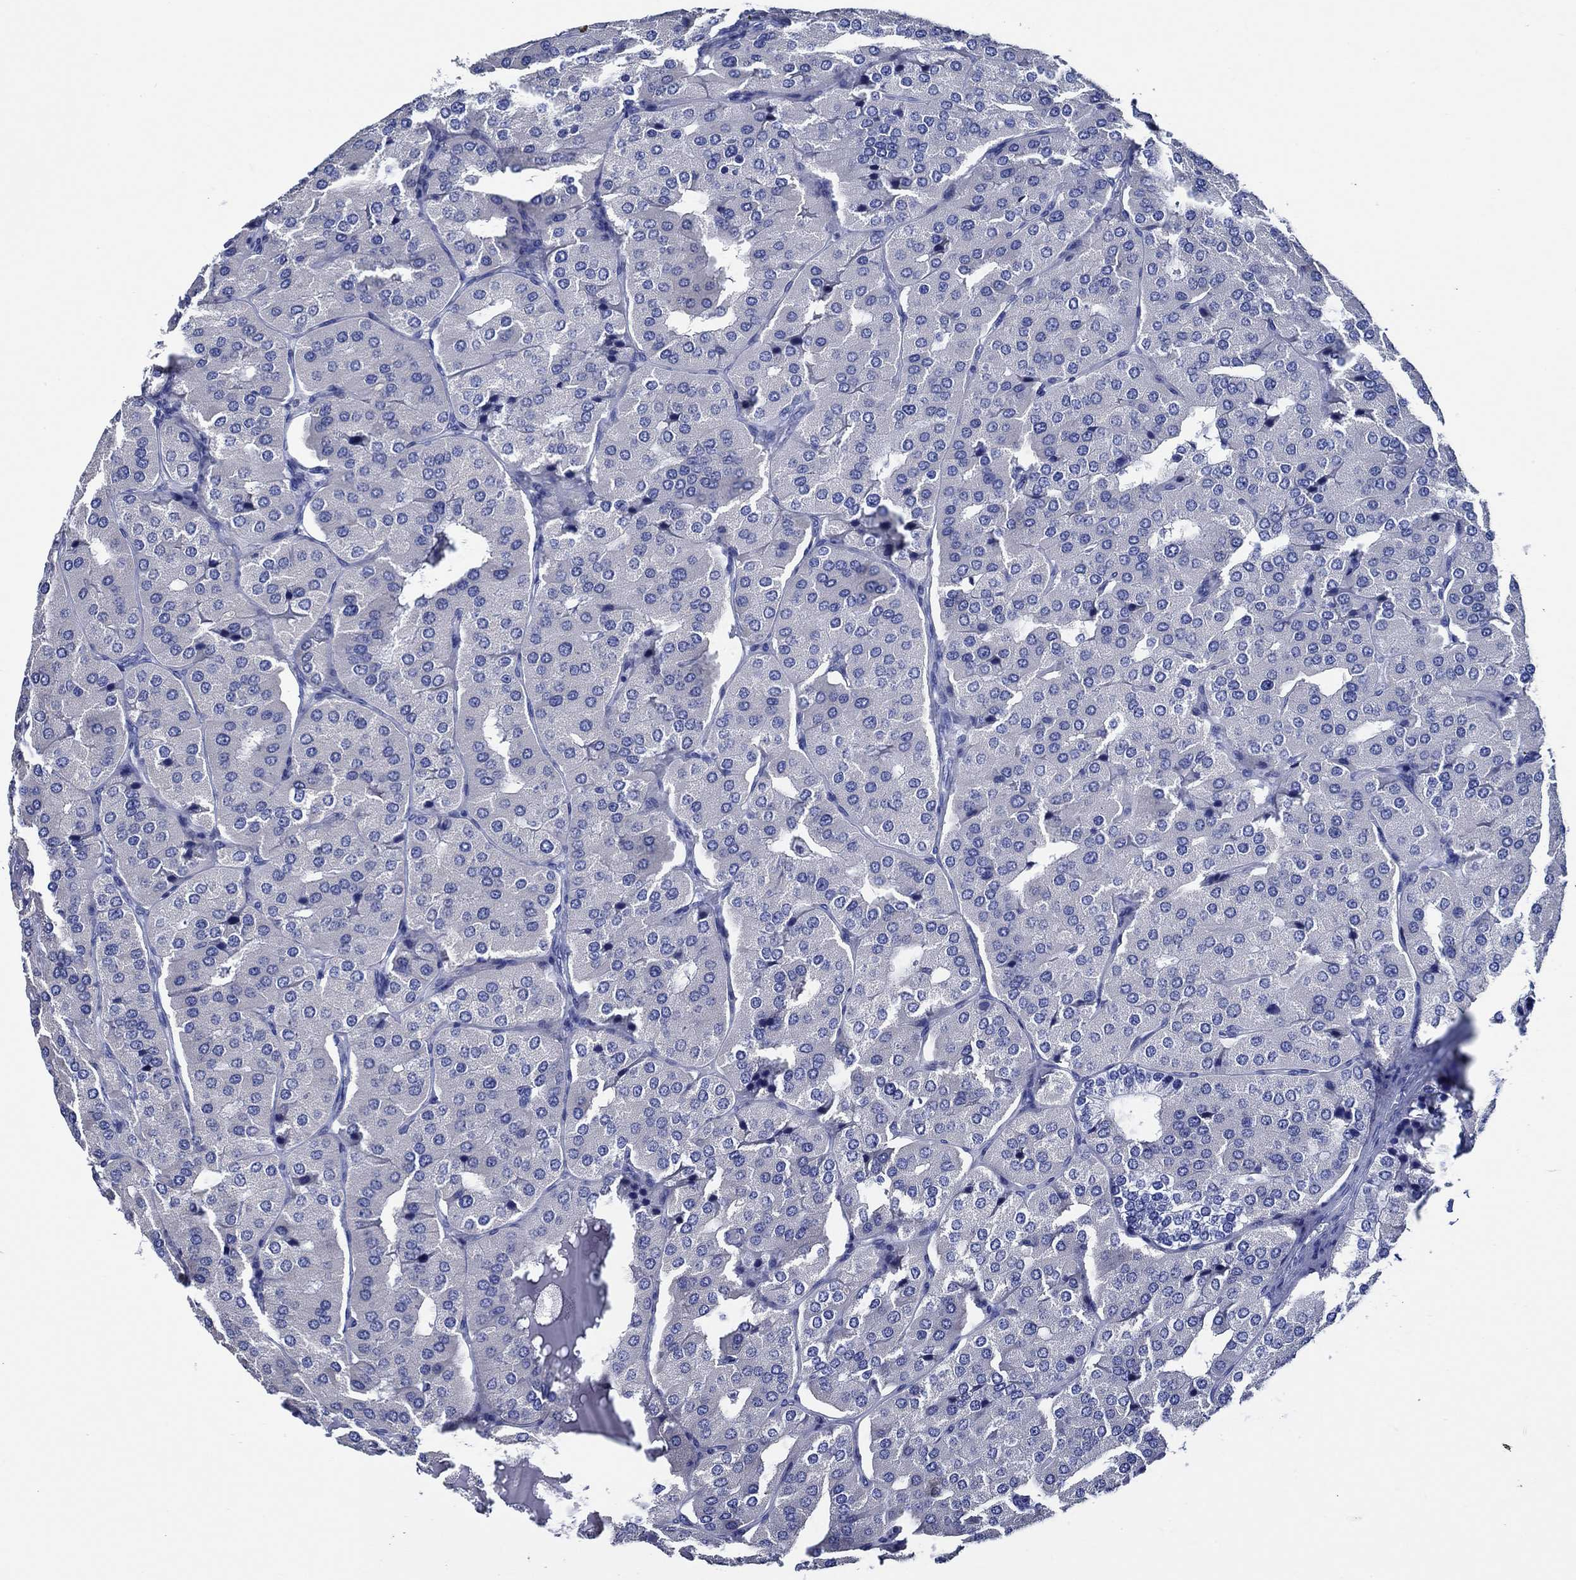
{"staining": {"intensity": "negative", "quantity": "none", "location": "none"}, "tissue": "parathyroid gland", "cell_type": "Glandular cells", "image_type": "normal", "snomed": [{"axis": "morphology", "description": "Normal tissue, NOS"}, {"axis": "morphology", "description": "Adenoma, NOS"}, {"axis": "topography", "description": "Parathyroid gland"}], "caption": "DAB (3,3'-diaminobenzidine) immunohistochemical staining of normal human parathyroid gland demonstrates no significant positivity in glandular cells. The staining is performed using DAB brown chromogen with nuclei counter-stained in using hematoxylin.", "gene": "WDR62", "patient": {"sex": "female", "age": 86}}